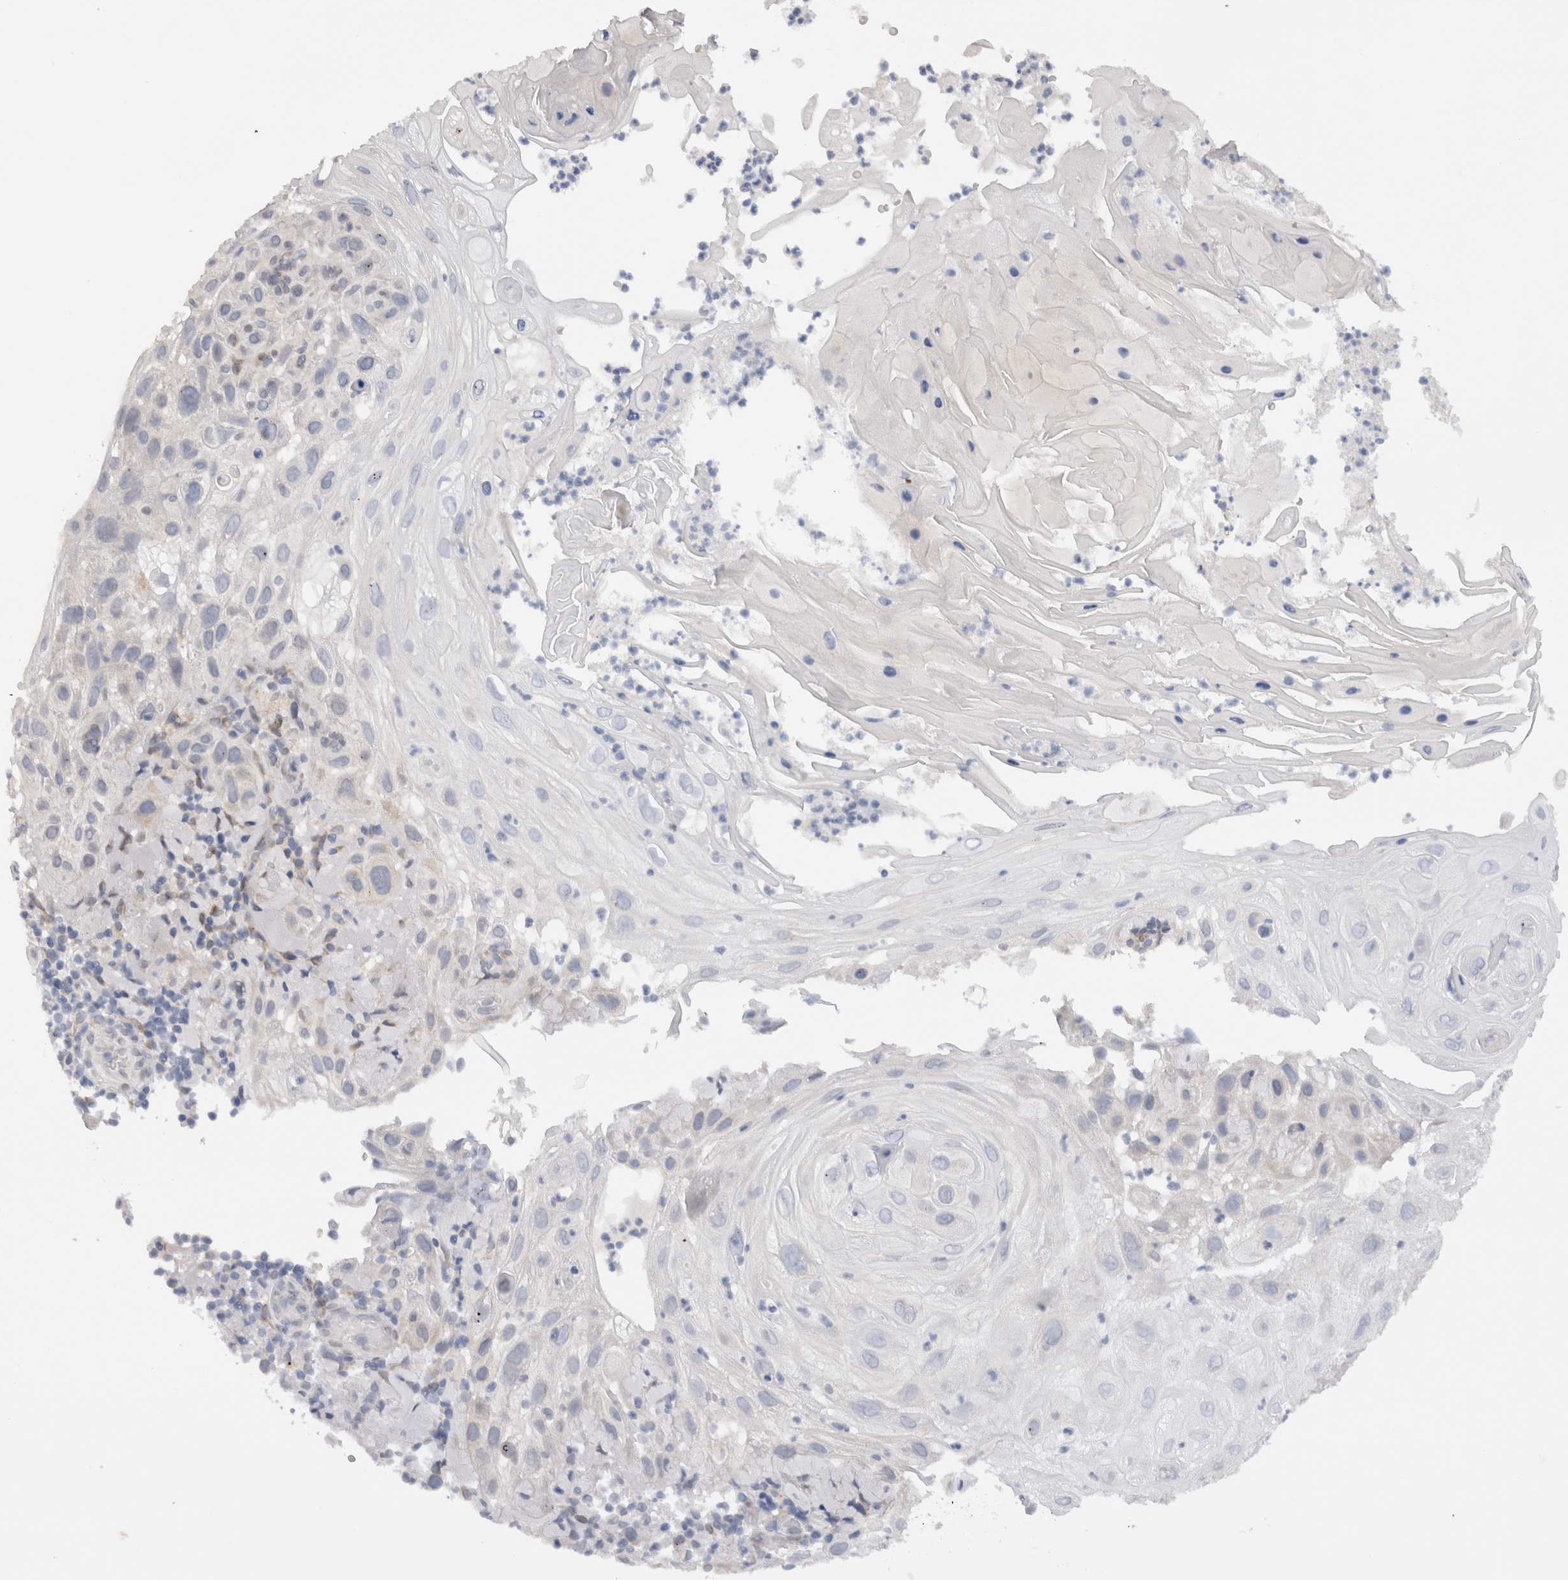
{"staining": {"intensity": "negative", "quantity": "none", "location": "none"}, "tissue": "skin cancer", "cell_type": "Tumor cells", "image_type": "cancer", "snomed": [{"axis": "morphology", "description": "Squamous cell carcinoma, NOS"}, {"axis": "topography", "description": "Skin"}], "caption": "Tumor cells show no significant staining in skin cancer.", "gene": "VCPIP1", "patient": {"sex": "female", "age": 96}}